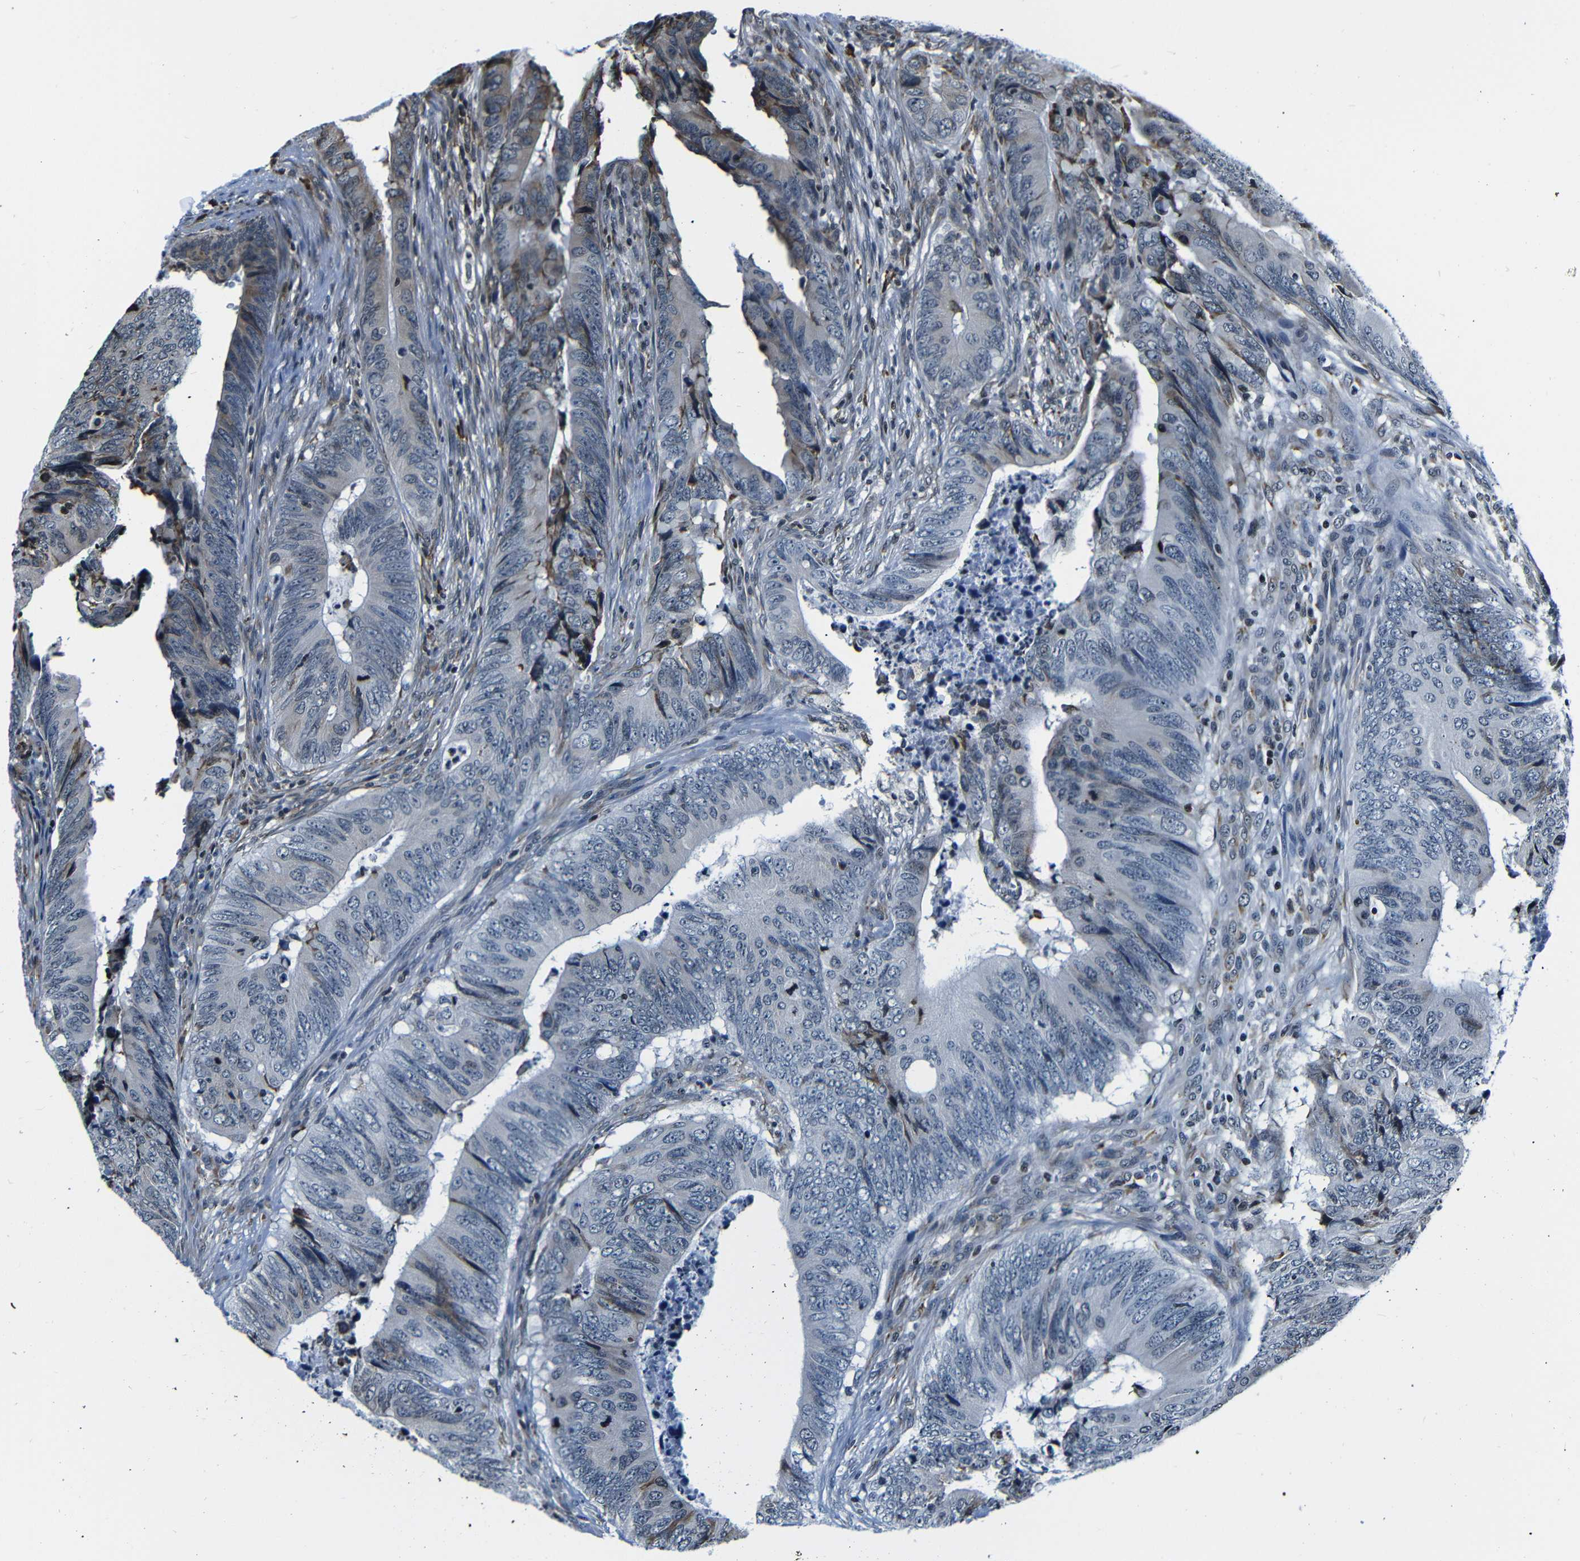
{"staining": {"intensity": "moderate", "quantity": "25%-75%", "location": "cytoplasmic/membranous"}, "tissue": "colorectal cancer", "cell_type": "Tumor cells", "image_type": "cancer", "snomed": [{"axis": "morphology", "description": "Normal tissue, NOS"}, {"axis": "morphology", "description": "Adenocarcinoma, NOS"}, {"axis": "topography", "description": "Colon"}], "caption": "Brown immunohistochemical staining in colorectal cancer exhibits moderate cytoplasmic/membranous positivity in about 25%-75% of tumor cells.", "gene": "NCBP3", "patient": {"sex": "male", "age": 56}}